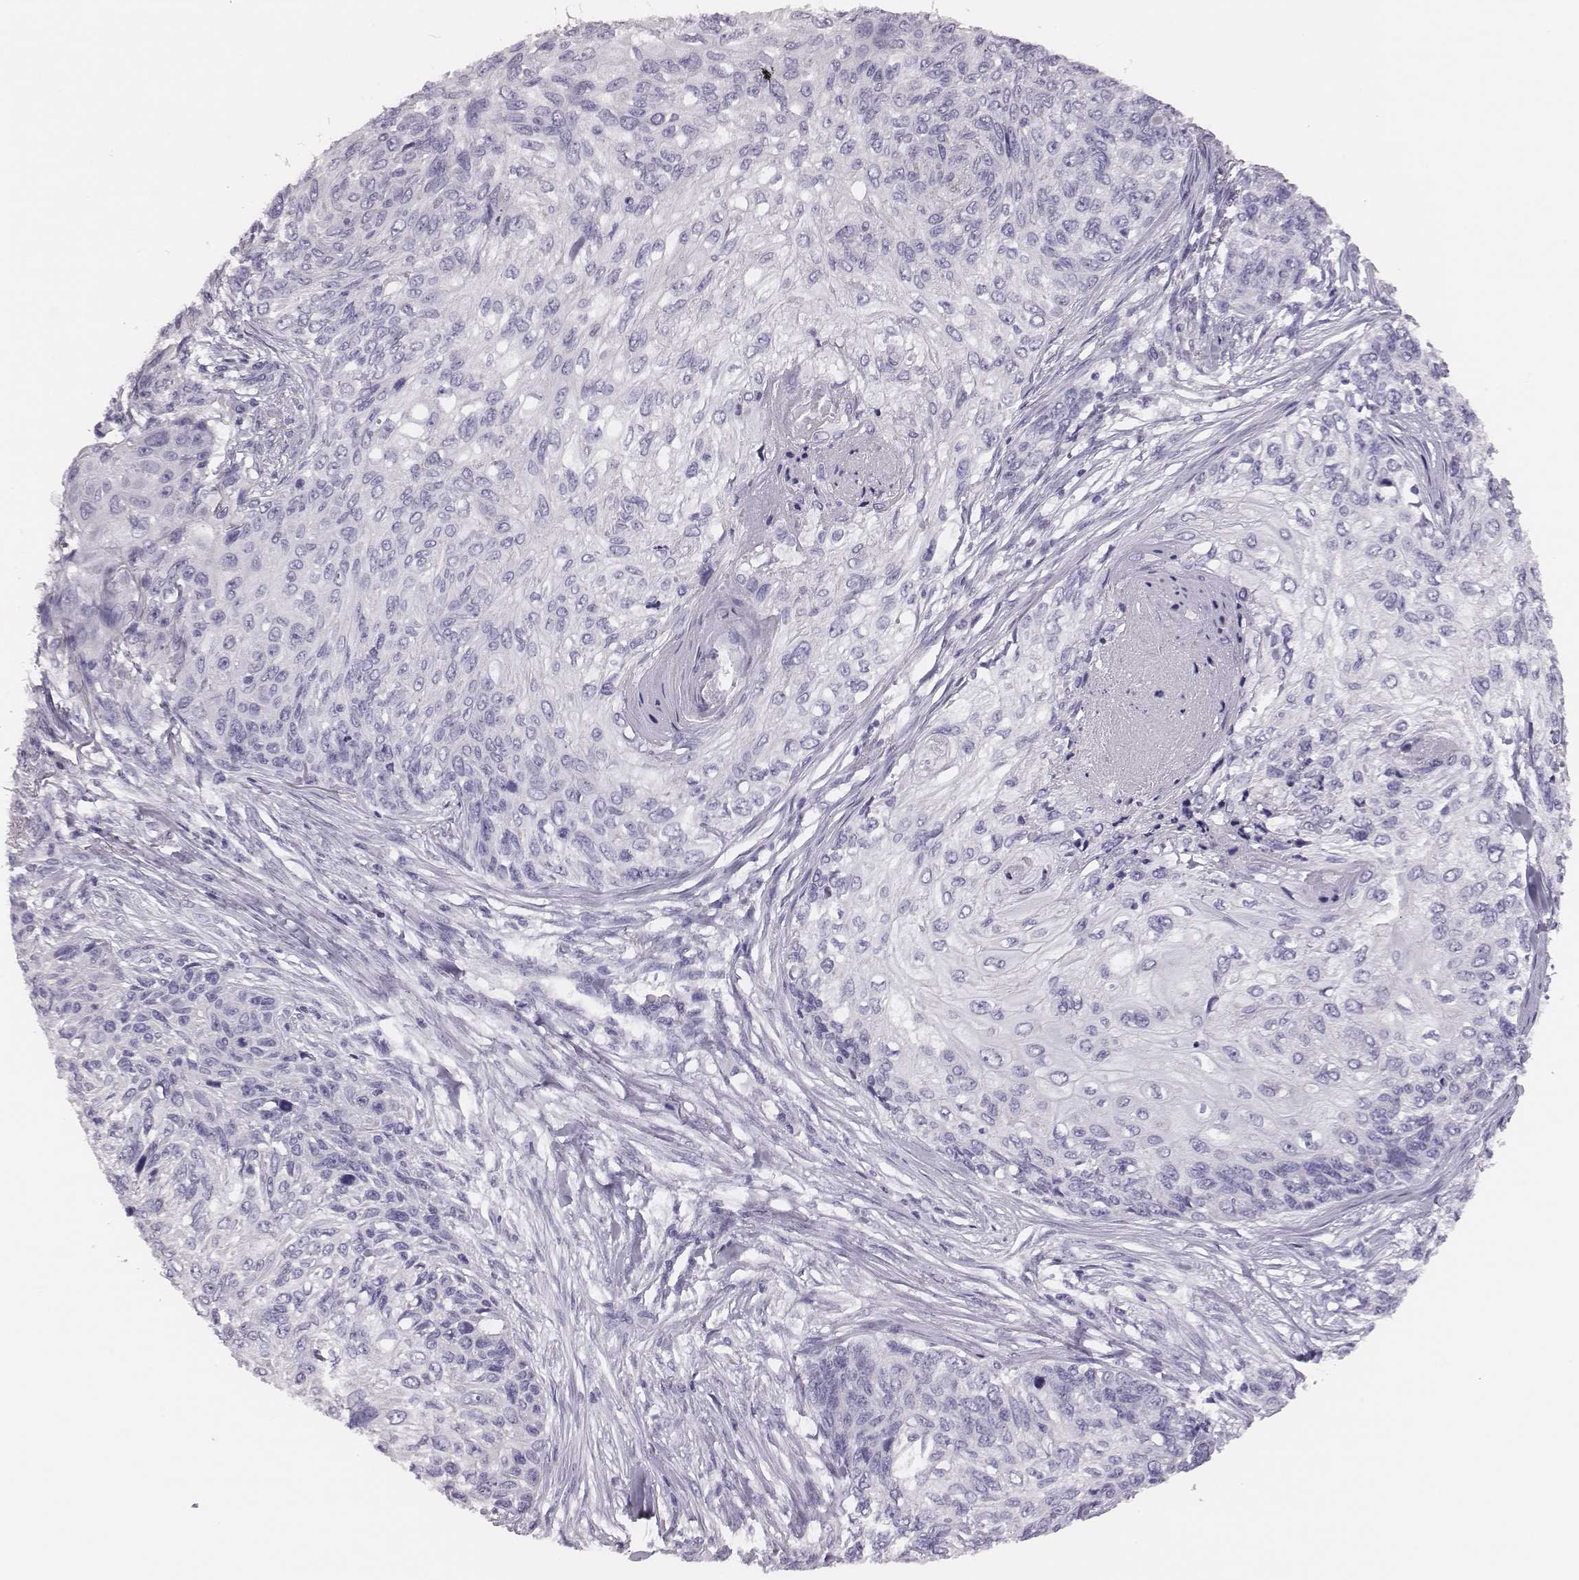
{"staining": {"intensity": "negative", "quantity": "none", "location": "none"}, "tissue": "skin cancer", "cell_type": "Tumor cells", "image_type": "cancer", "snomed": [{"axis": "morphology", "description": "Squamous cell carcinoma, NOS"}, {"axis": "topography", "description": "Skin"}], "caption": "An IHC micrograph of skin squamous cell carcinoma is shown. There is no staining in tumor cells of skin squamous cell carcinoma.", "gene": "H1-6", "patient": {"sex": "male", "age": 92}}